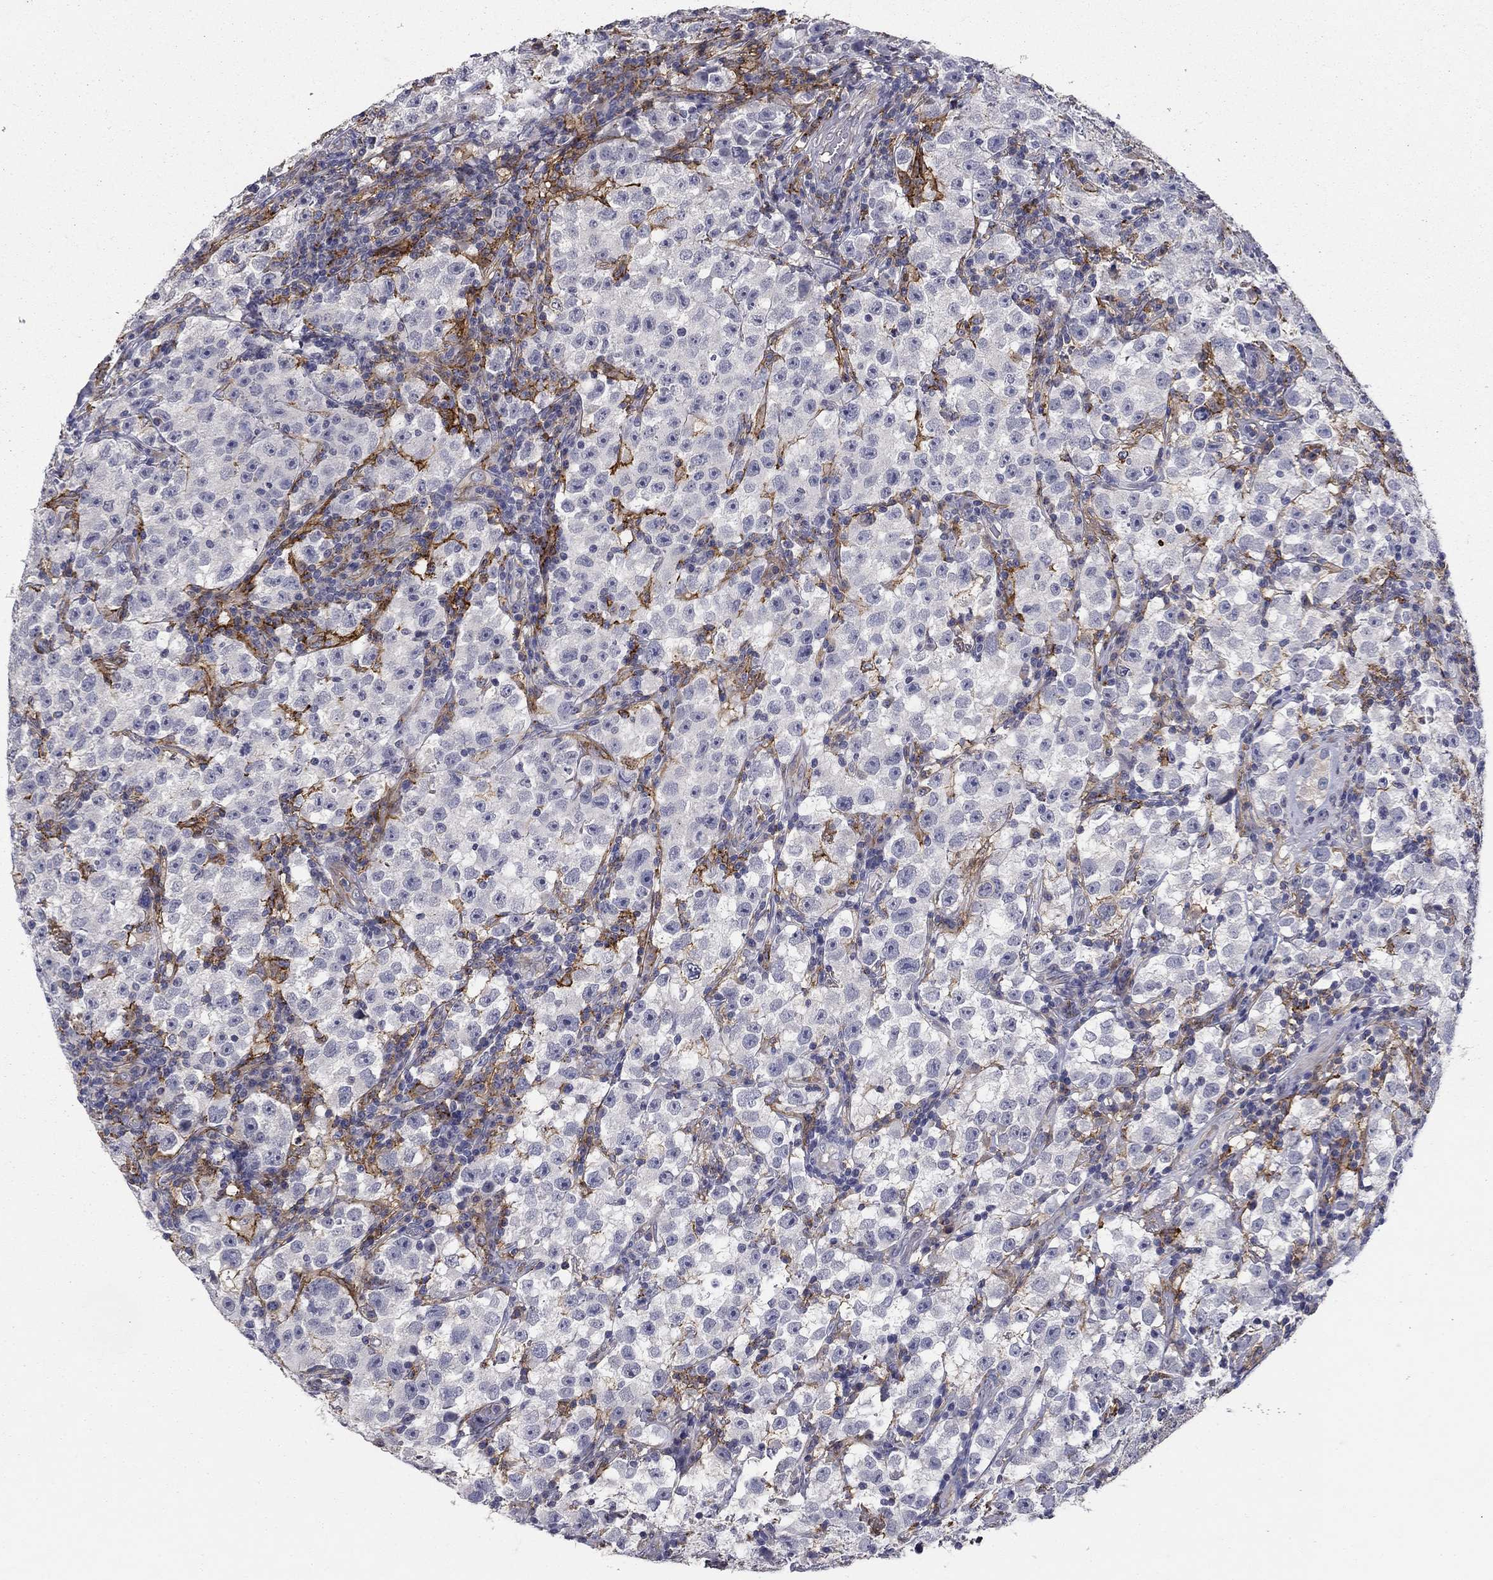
{"staining": {"intensity": "negative", "quantity": "none", "location": "none"}, "tissue": "testis cancer", "cell_type": "Tumor cells", "image_type": "cancer", "snomed": [{"axis": "morphology", "description": "Seminoma, NOS"}, {"axis": "topography", "description": "Testis"}], "caption": "This photomicrograph is of testis cancer (seminoma) stained with immunohistochemistry (IHC) to label a protein in brown with the nuclei are counter-stained blue. There is no positivity in tumor cells.", "gene": "CD274", "patient": {"sex": "male", "age": 22}}